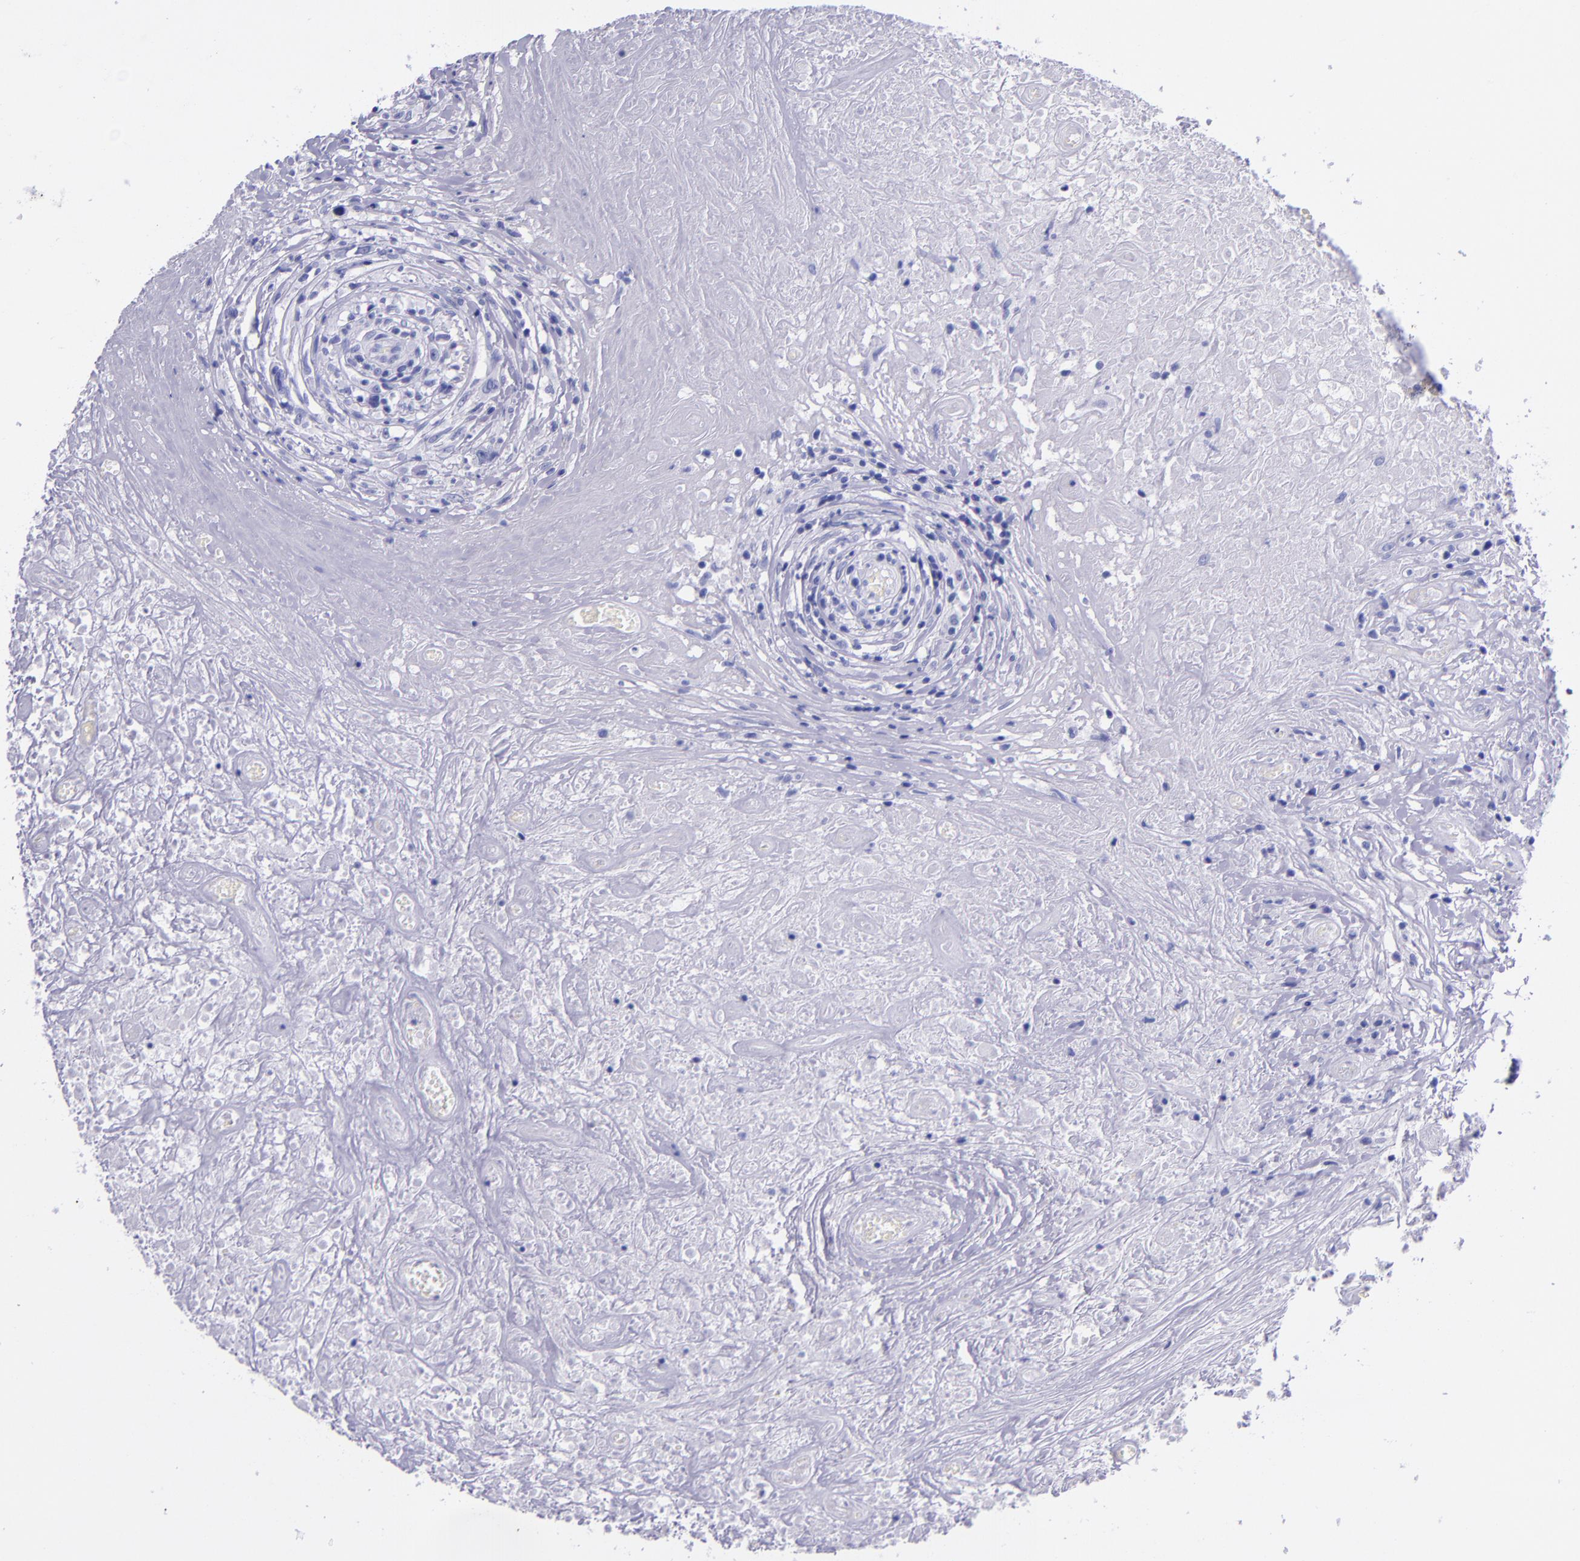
{"staining": {"intensity": "negative", "quantity": "none", "location": "none"}, "tissue": "lymphoma", "cell_type": "Tumor cells", "image_type": "cancer", "snomed": [{"axis": "morphology", "description": "Hodgkin's disease, NOS"}, {"axis": "topography", "description": "Lymph node"}], "caption": "Tumor cells are negative for brown protein staining in Hodgkin's disease.", "gene": "MBP", "patient": {"sex": "male", "age": 46}}